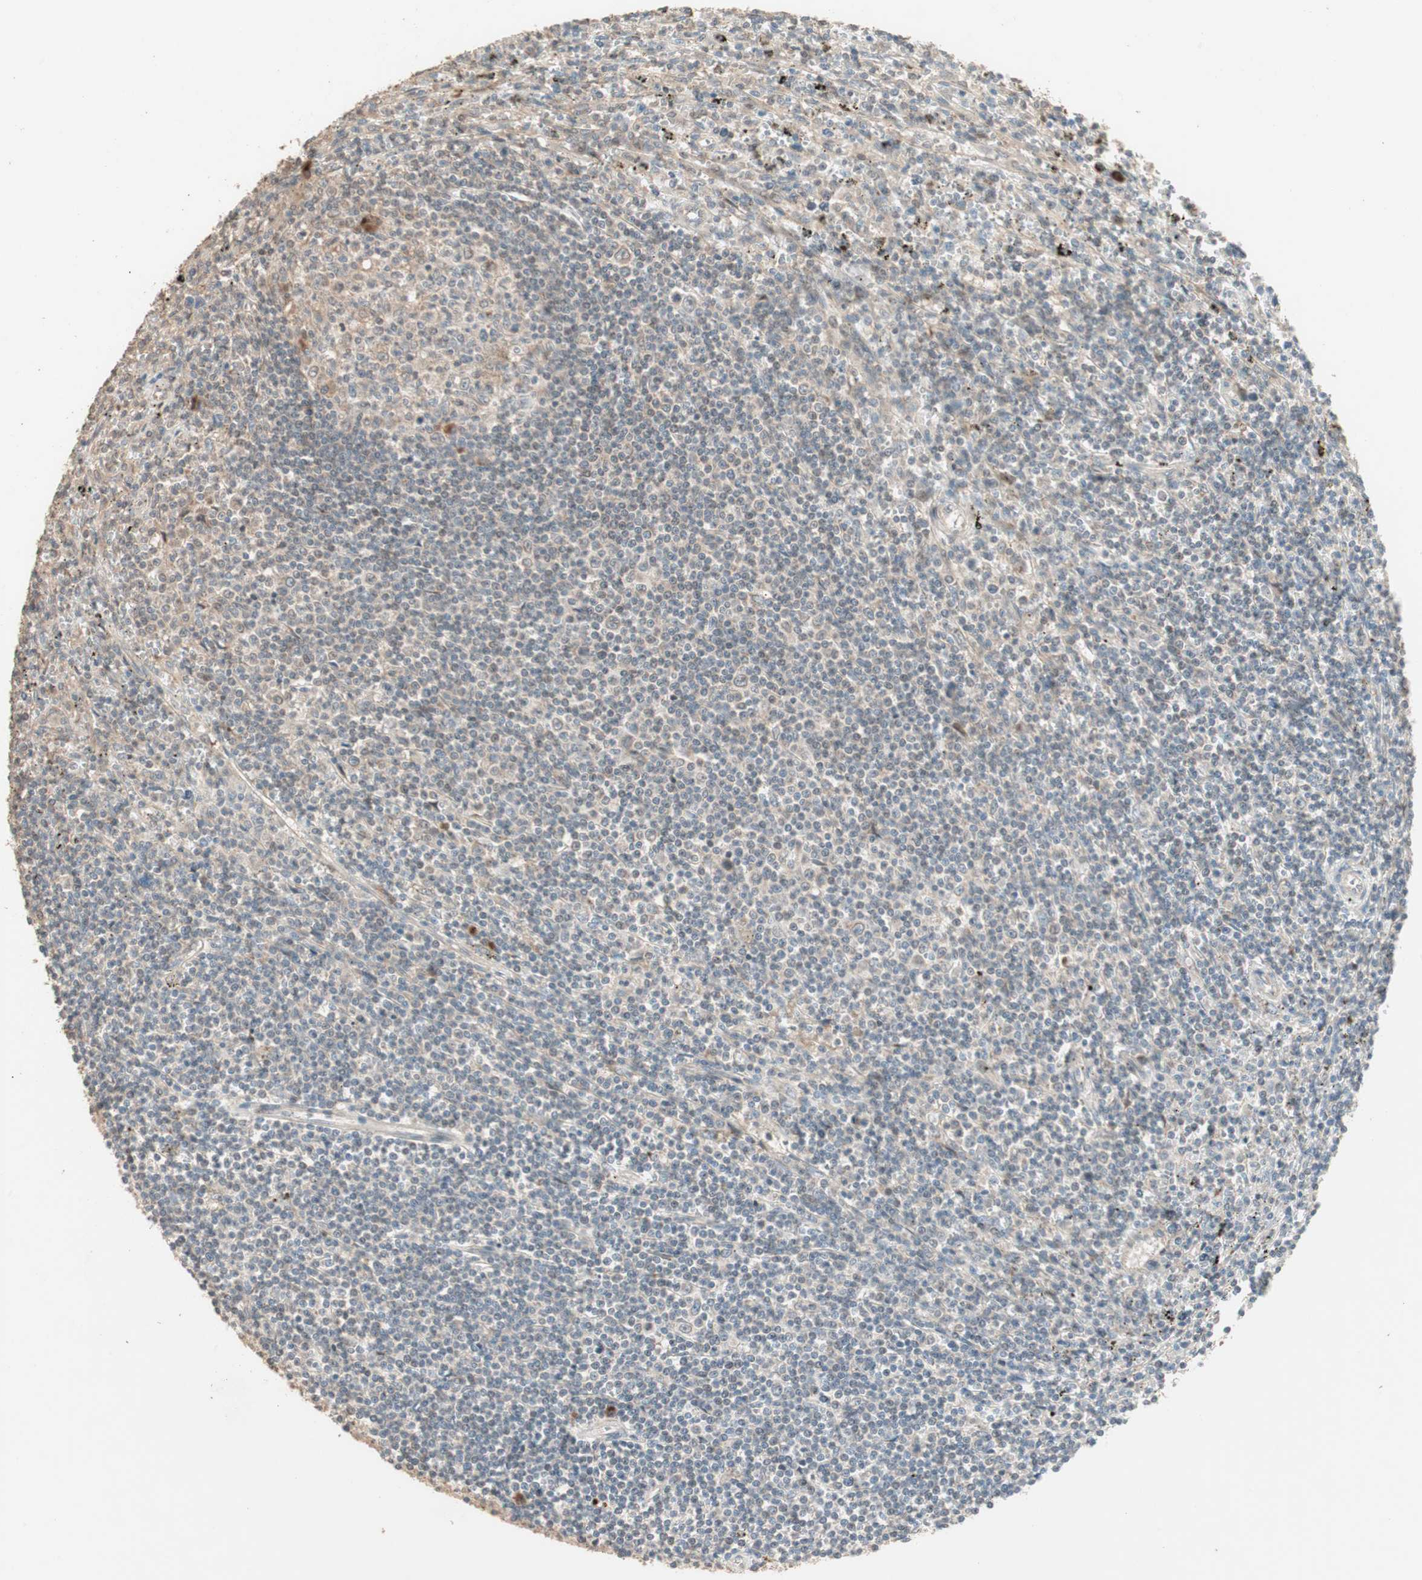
{"staining": {"intensity": "weak", "quantity": "25%-75%", "location": "cytoplasmic/membranous"}, "tissue": "lymphoma", "cell_type": "Tumor cells", "image_type": "cancer", "snomed": [{"axis": "morphology", "description": "Malignant lymphoma, non-Hodgkin's type, Low grade"}, {"axis": "topography", "description": "Spleen"}], "caption": "Immunohistochemistry (IHC) photomicrograph of neoplastic tissue: lymphoma stained using immunohistochemistry (IHC) shows low levels of weak protein expression localized specifically in the cytoplasmic/membranous of tumor cells, appearing as a cytoplasmic/membranous brown color.", "gene": "RARRES1", "patient": {"sex": "male", "age": 76}}